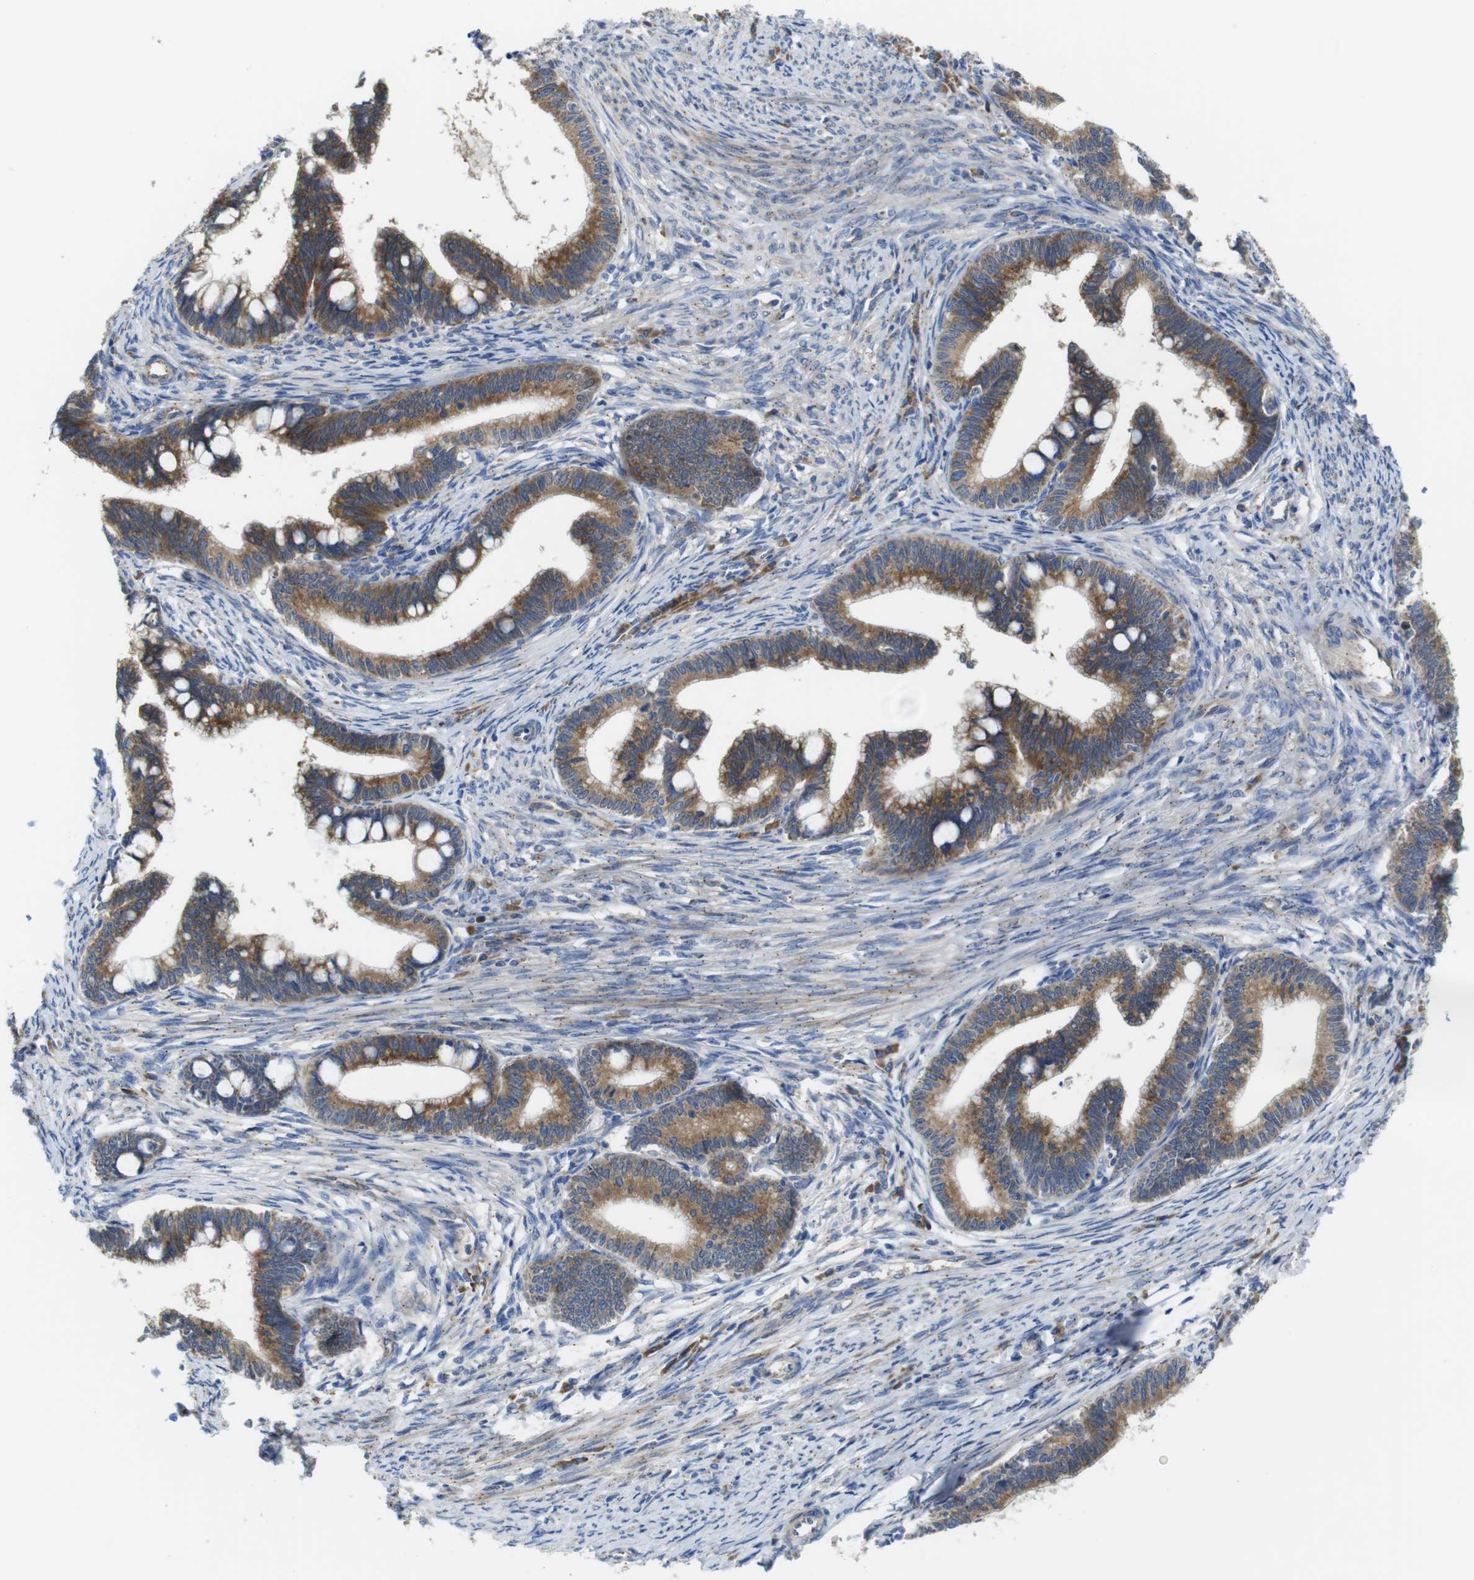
{"staining": {"intensity": "moderate", "quantity": ">75%", "location": "cytoplasmic/membranous"}, "tissue": "cervical cancer", "cell_type": "Tumor cells", "image_type": "cancer", "snomed": [{"axis": "morphology", "description": "Adenocarcinoma, NOS"}, {"axis": "topography", "description": "Cervix"}], "caption": "Human cervical adenocarcinoma stained for a protein (brown) reveals moderate cytoplasmic/membranous positive positivity in about >75% of tumor cells.", "gene": "DDRGK1", "patient": {"sex": "female", "age": 36}}